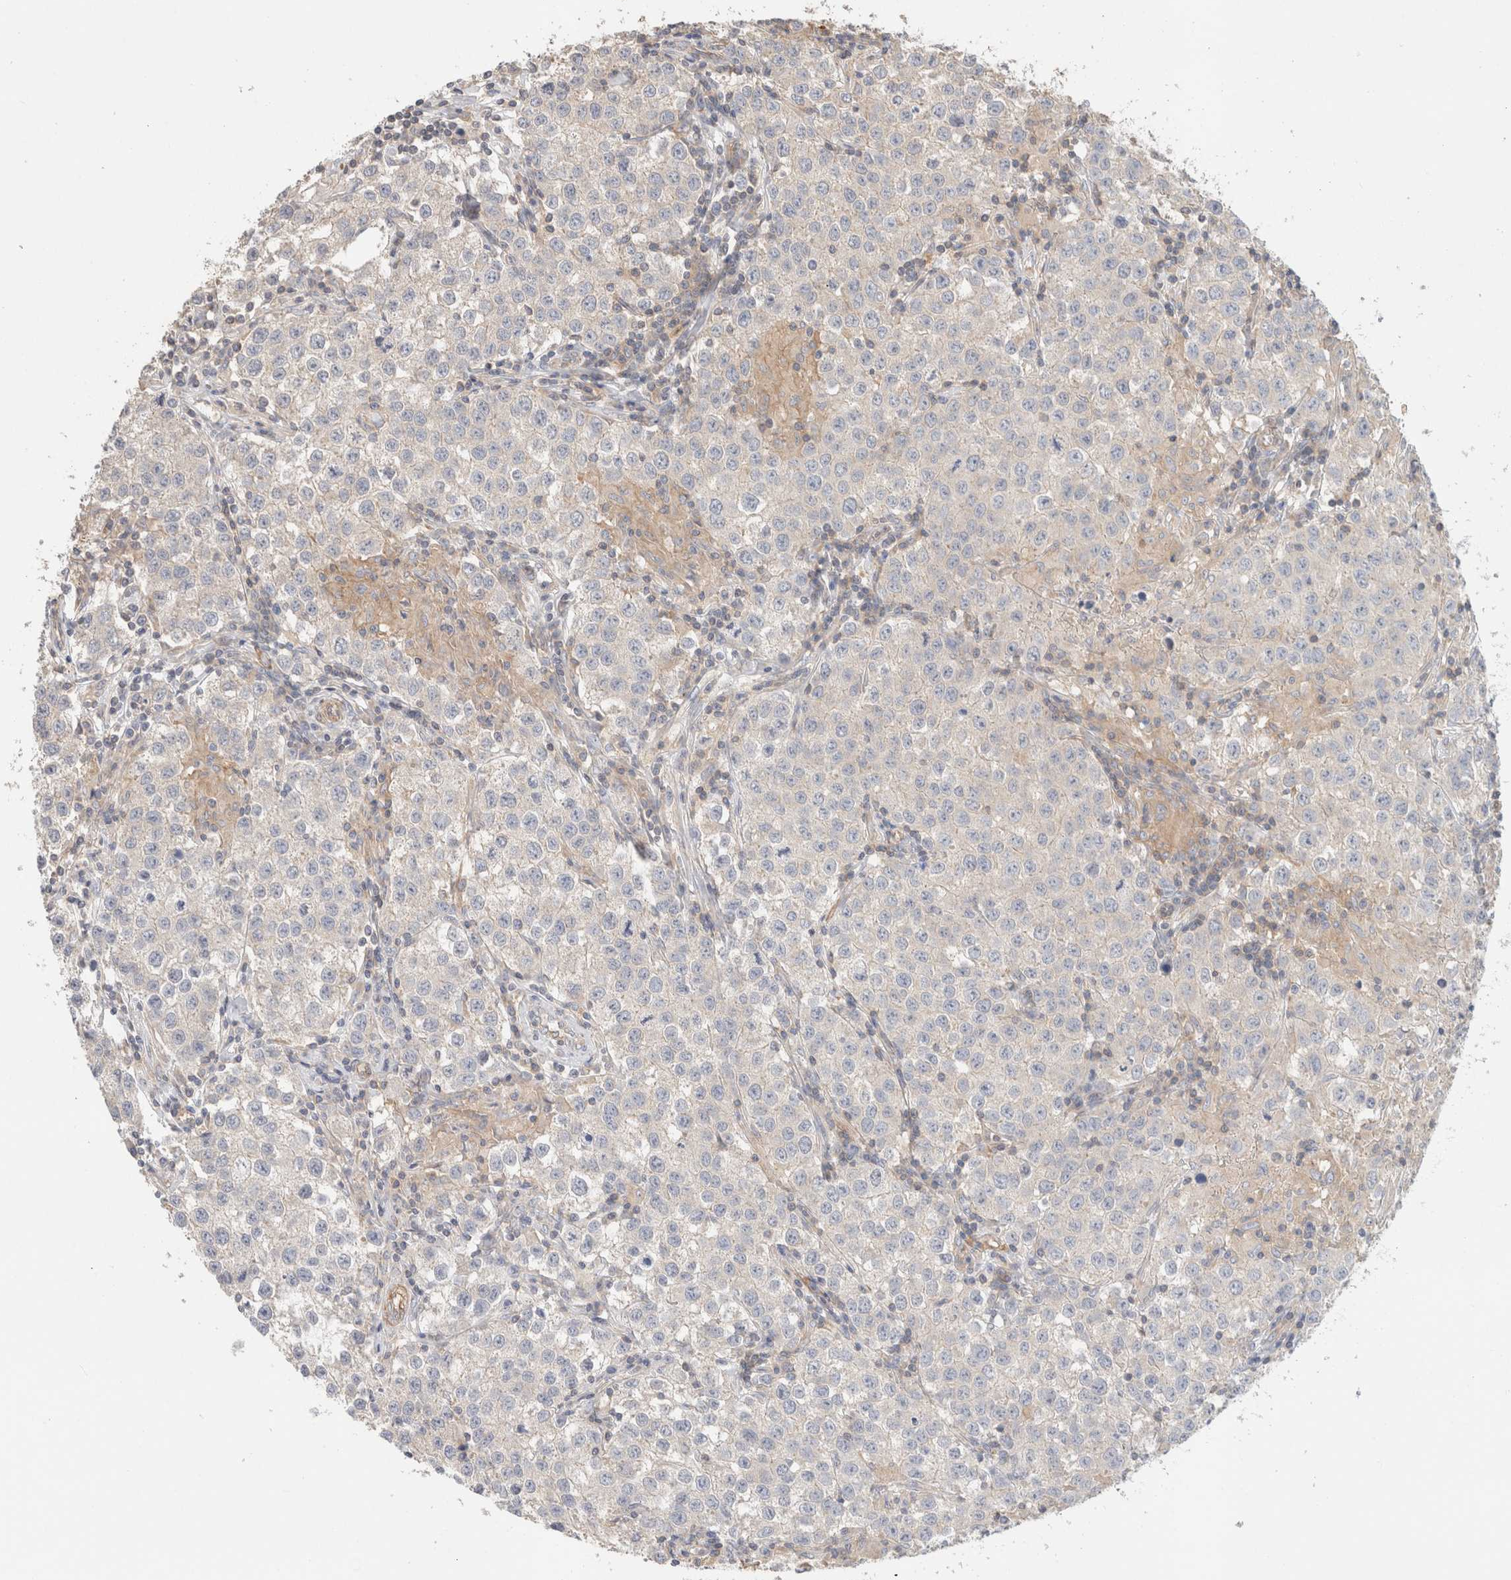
{"staining": {"intensity": "negative", "quantity": "none", "location": "none"}, "tissue": "testis cancer", "cell_type": "Tumor cells", "image_type": "cancer", "snomed": [{"axis": "morphology", "description": "Seminoma, NOS"}, {"axis": "morphology", "description": "Carcinoma, Embryonal, NOS"}, {"axis": "topography", "description": "Testis"}], "caption": "Tumor cells show no significant staining in testis cancer (embryonal carcinoma).", "gene": "CFAP418", "patient": {"sex": "male", "age": 43}}